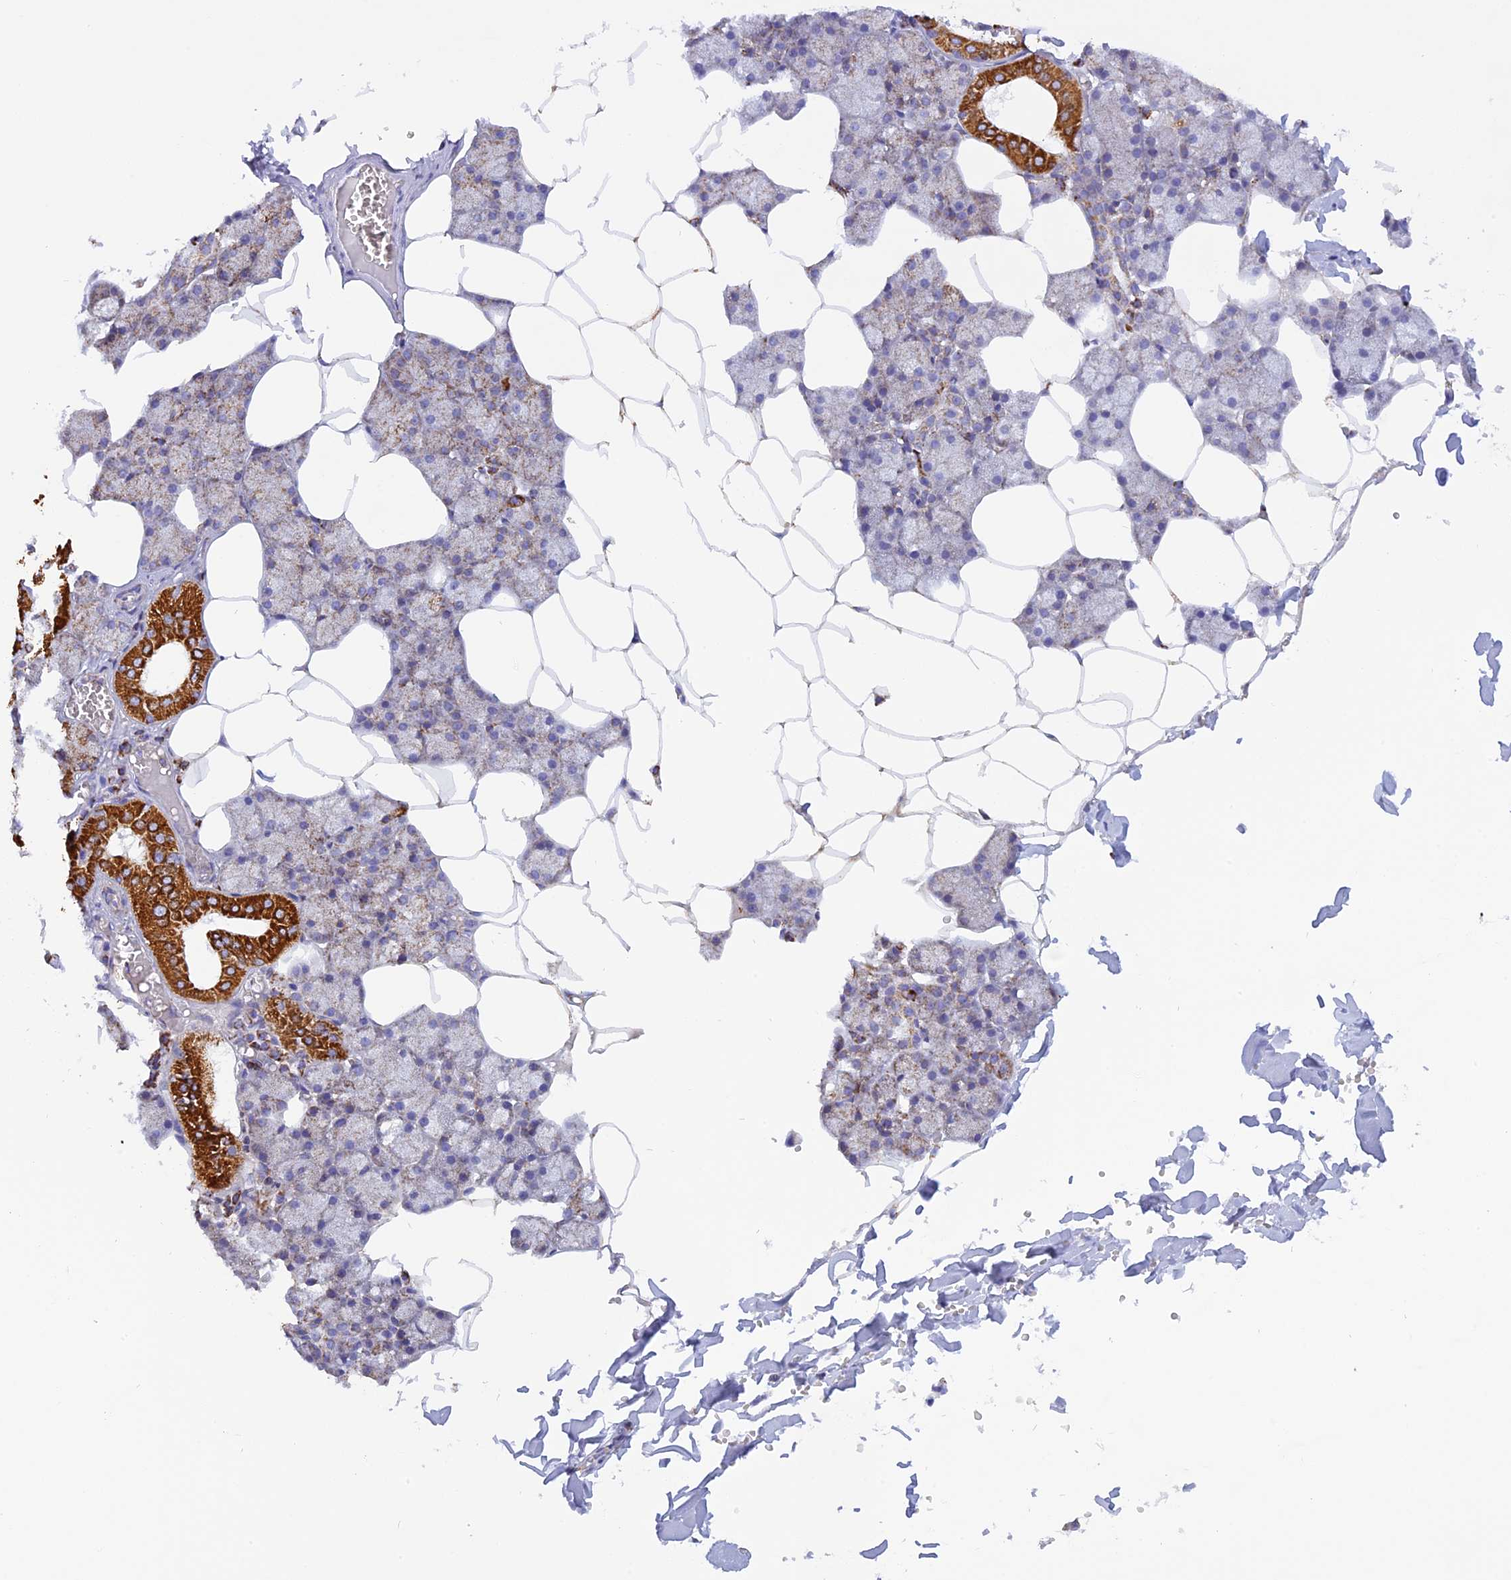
{"staining": {"intensity": "strong", "quantity": "25%-75%", "location": "cytoplasmic/membranous"}, "tissue": "salivary gland", "cell_type": "Glandular cells", "image_type": "normal", "snomed": [{"axis": "morphology", "description": "Normal tissue, NOS"}, {"axis": "topography", "description": "Salivary gland"}], "caption": "The image exhibits staining of benign salivary gland, revealing strong cytoplasmic/membranous protein positivity (brown color) within glandular cells. Using DAB (brown) and hematoxylin (blue) stains, captured at high magnification using brightfield microscopy.", "gene": "KCNG1", "patient": {"sex": "male", "age": 62}}